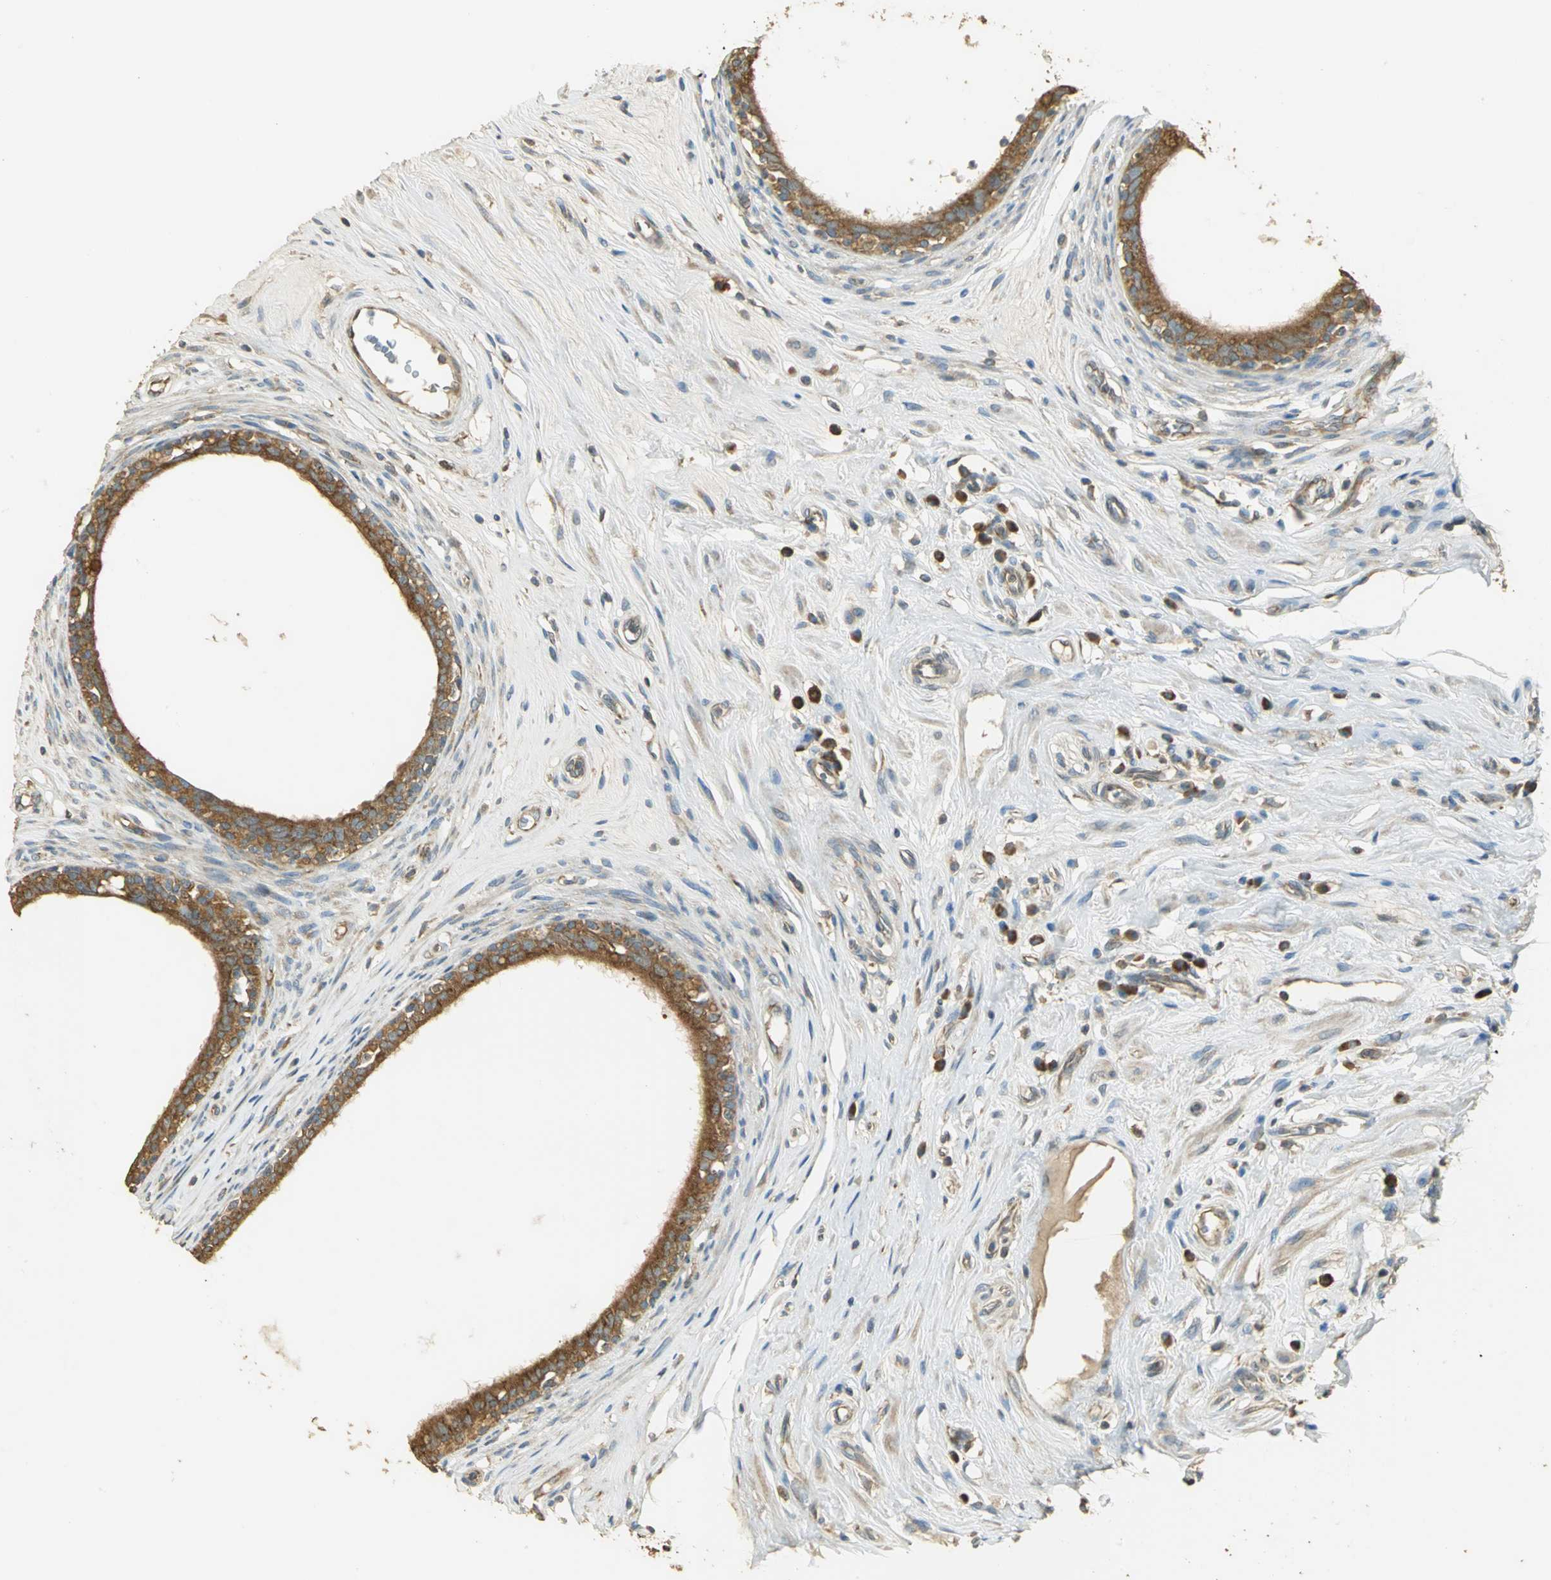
{"staining": {"intensity": "moderate", "quantity": ">75%", "location": "cytoplasmic/membranous"}, "tissue": "epididymis", "cell_type": "Glandular cells", "image_type": "normal", "snomed": [{"axis": "morphology", "description": "Normal tissue, NOS"}, {"axis": "morphology", "description": "Inflammation, NOS"}, {"axis": "topography", "description": "Epididymis"}], "caption": "Benign epididymis exhibits moderate cytoplasmic/membranous positivity in approximately >75% of glandular cells.", "gene": "RARS1", "patient": {"sex": "male", "age": 84}}